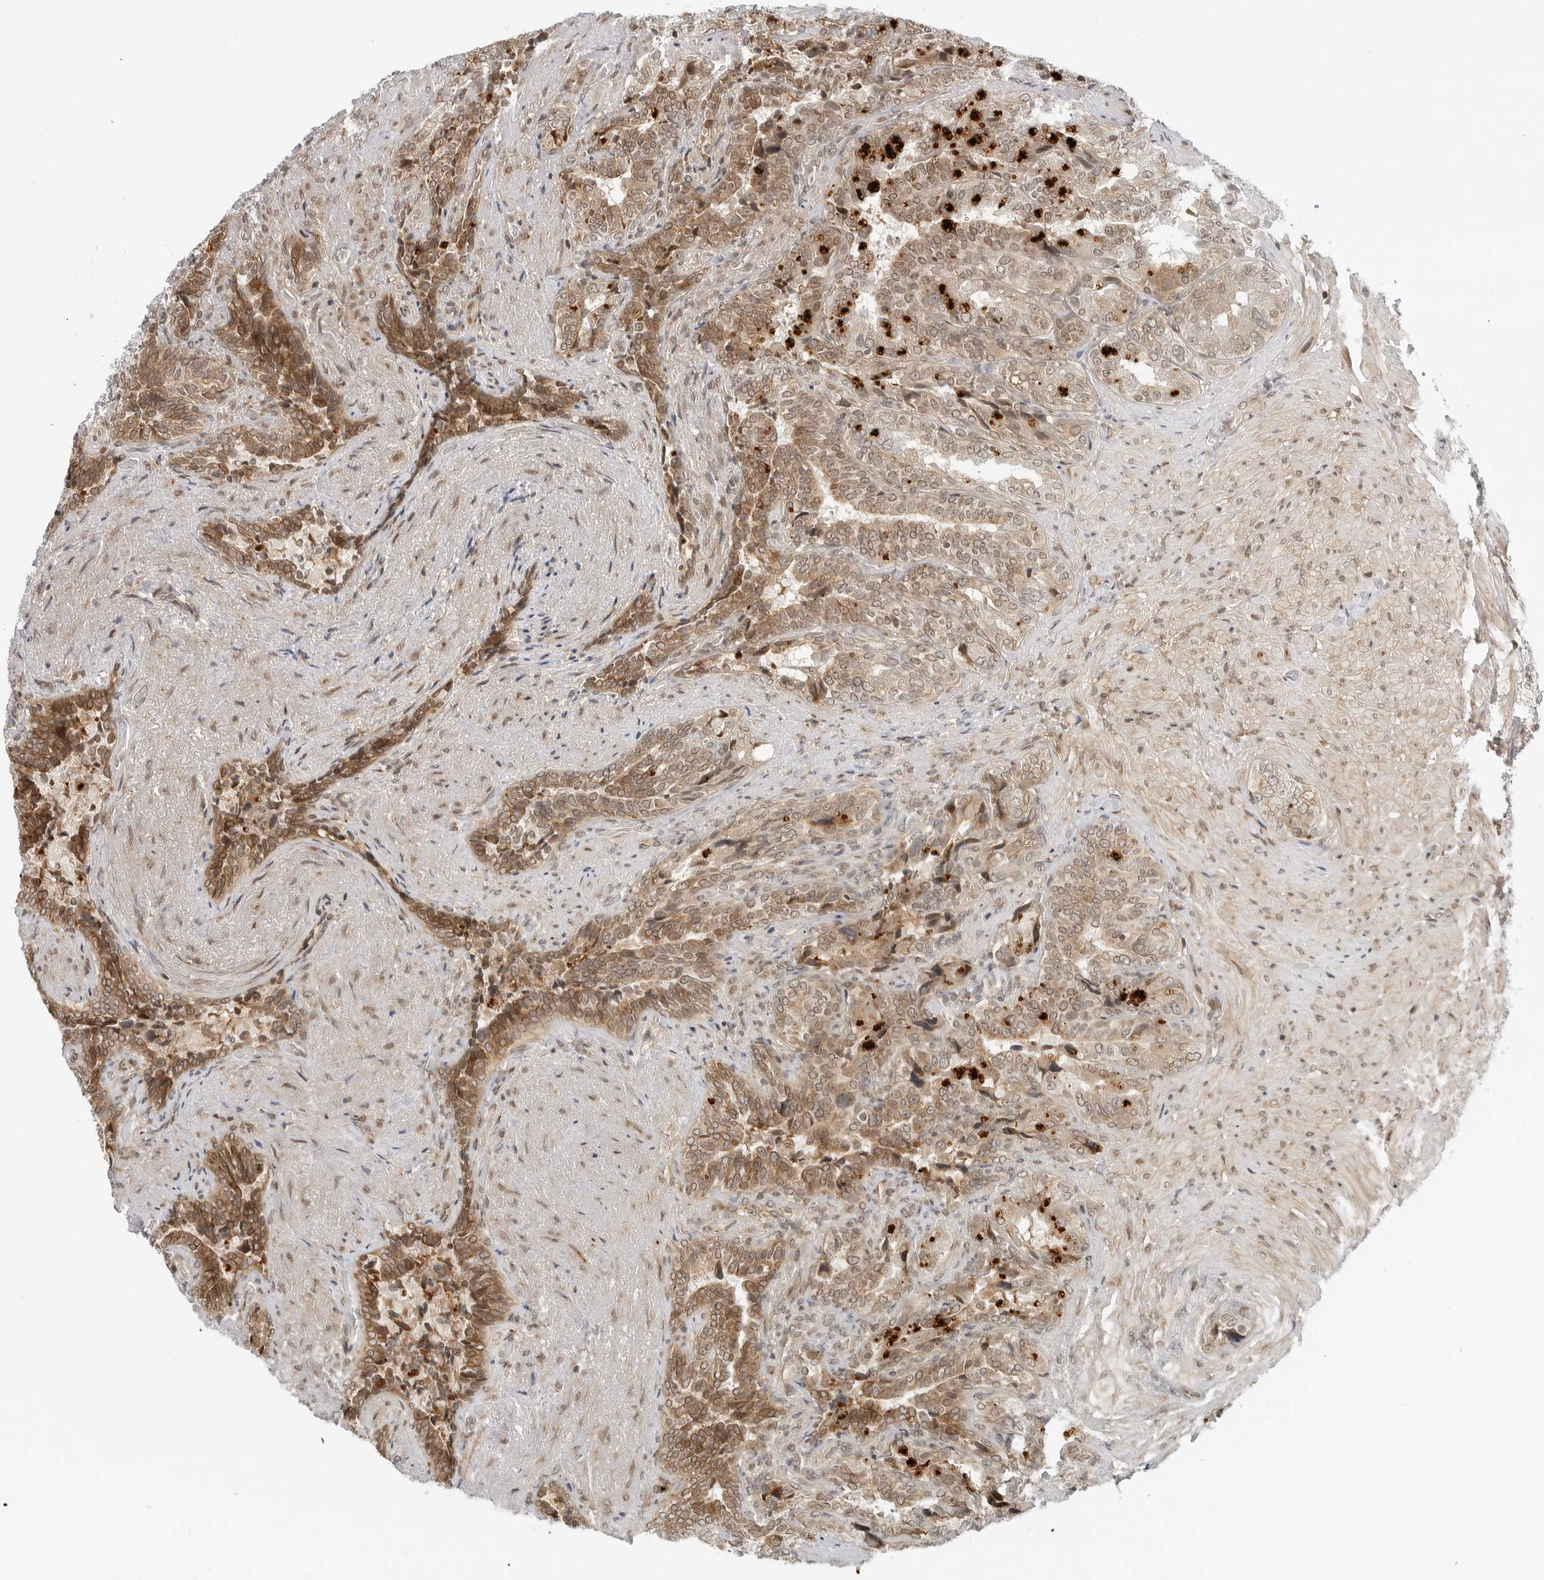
{"staining": {"intensity": "moderate", "quantity": ">75%", "location": "cytoplasmic/membranous,nuclear"}, "tissue": "seminal vesicle", "cell_type": "Glandular cells", "image_type": "normal", "snomed": [{"axis": "morphology", "description": "Normal tissue, NOS"}, {"axis": "topography", "description": "Seminal veicle"}, {"axis": "topography", "description": "Peripheral nerve tissue"}], "caption": "Glandular cells exhibit medium levels of moderate cytoplasmic/membranous,nuclear staining in approximately >75% of cells in normal seminal vesicle. Ihc stains the protein of interest in brown and the nuclei are stained blue.", "gene": "TIPRL", "patient": {"sex": "male", "age": 63}}